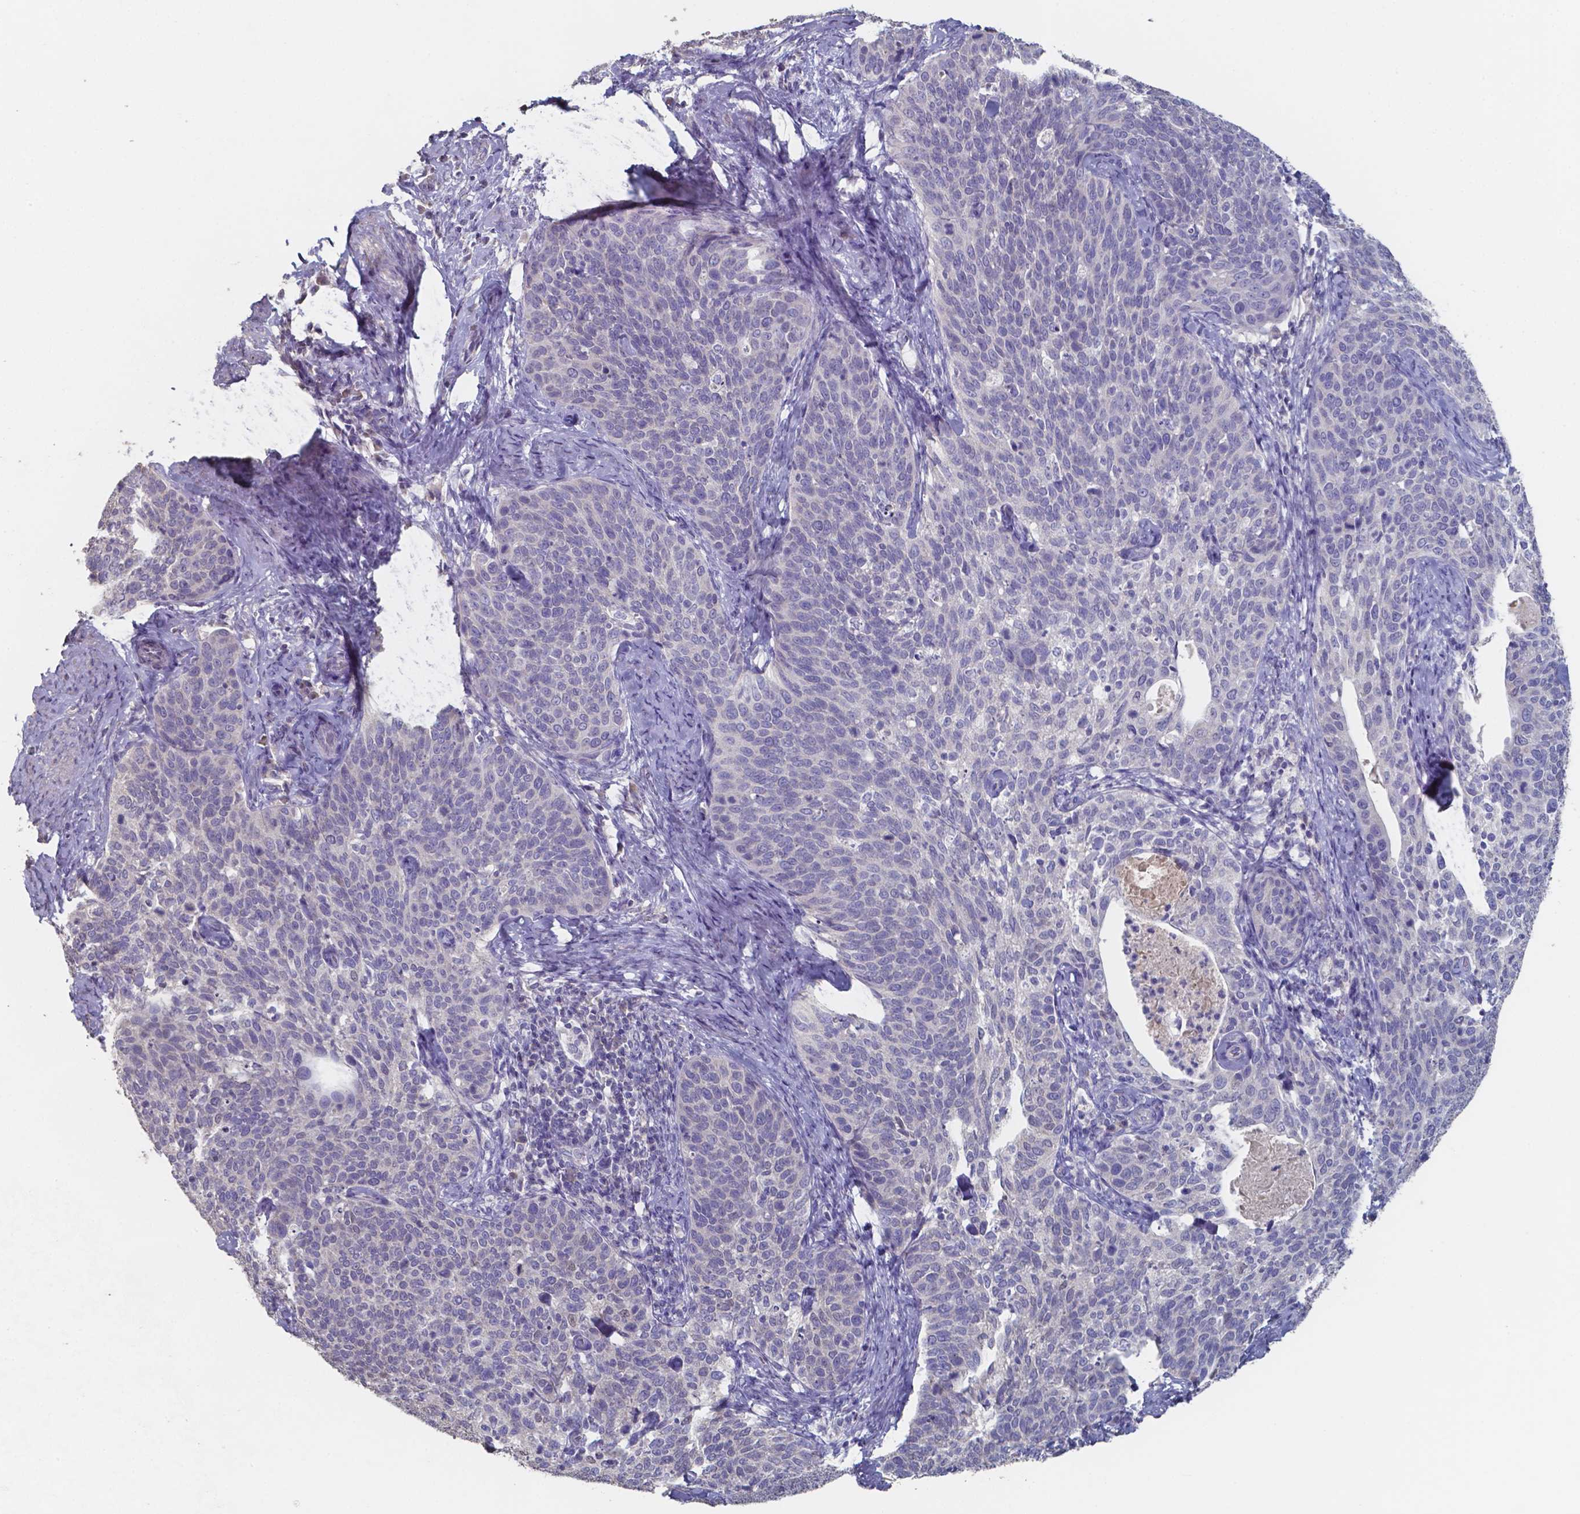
{"staining": {"intensity": "negative", "quantity": "none", "location": "none"}, "tissue": "cervical cancer", "cell_type": "Tumor cells", "image_type": "cancer", "snomed": [{"axis": "morphology", "description": "Squamous cell carcinoma, NOS"}, {"axis": "topography", "description": "Cervix"}], "caption": "A photomicrograph of cervical cancer stained for a protein demonstrates no brown staining in tumor cells. The staining was performed using DAB to visualize the protein expression in brown, while the nuclei were stained in blue with hematoxylin (Magnification: 20x).", "gene": "FOXJ1", "patient": {"sex": "female", "age": 69}}